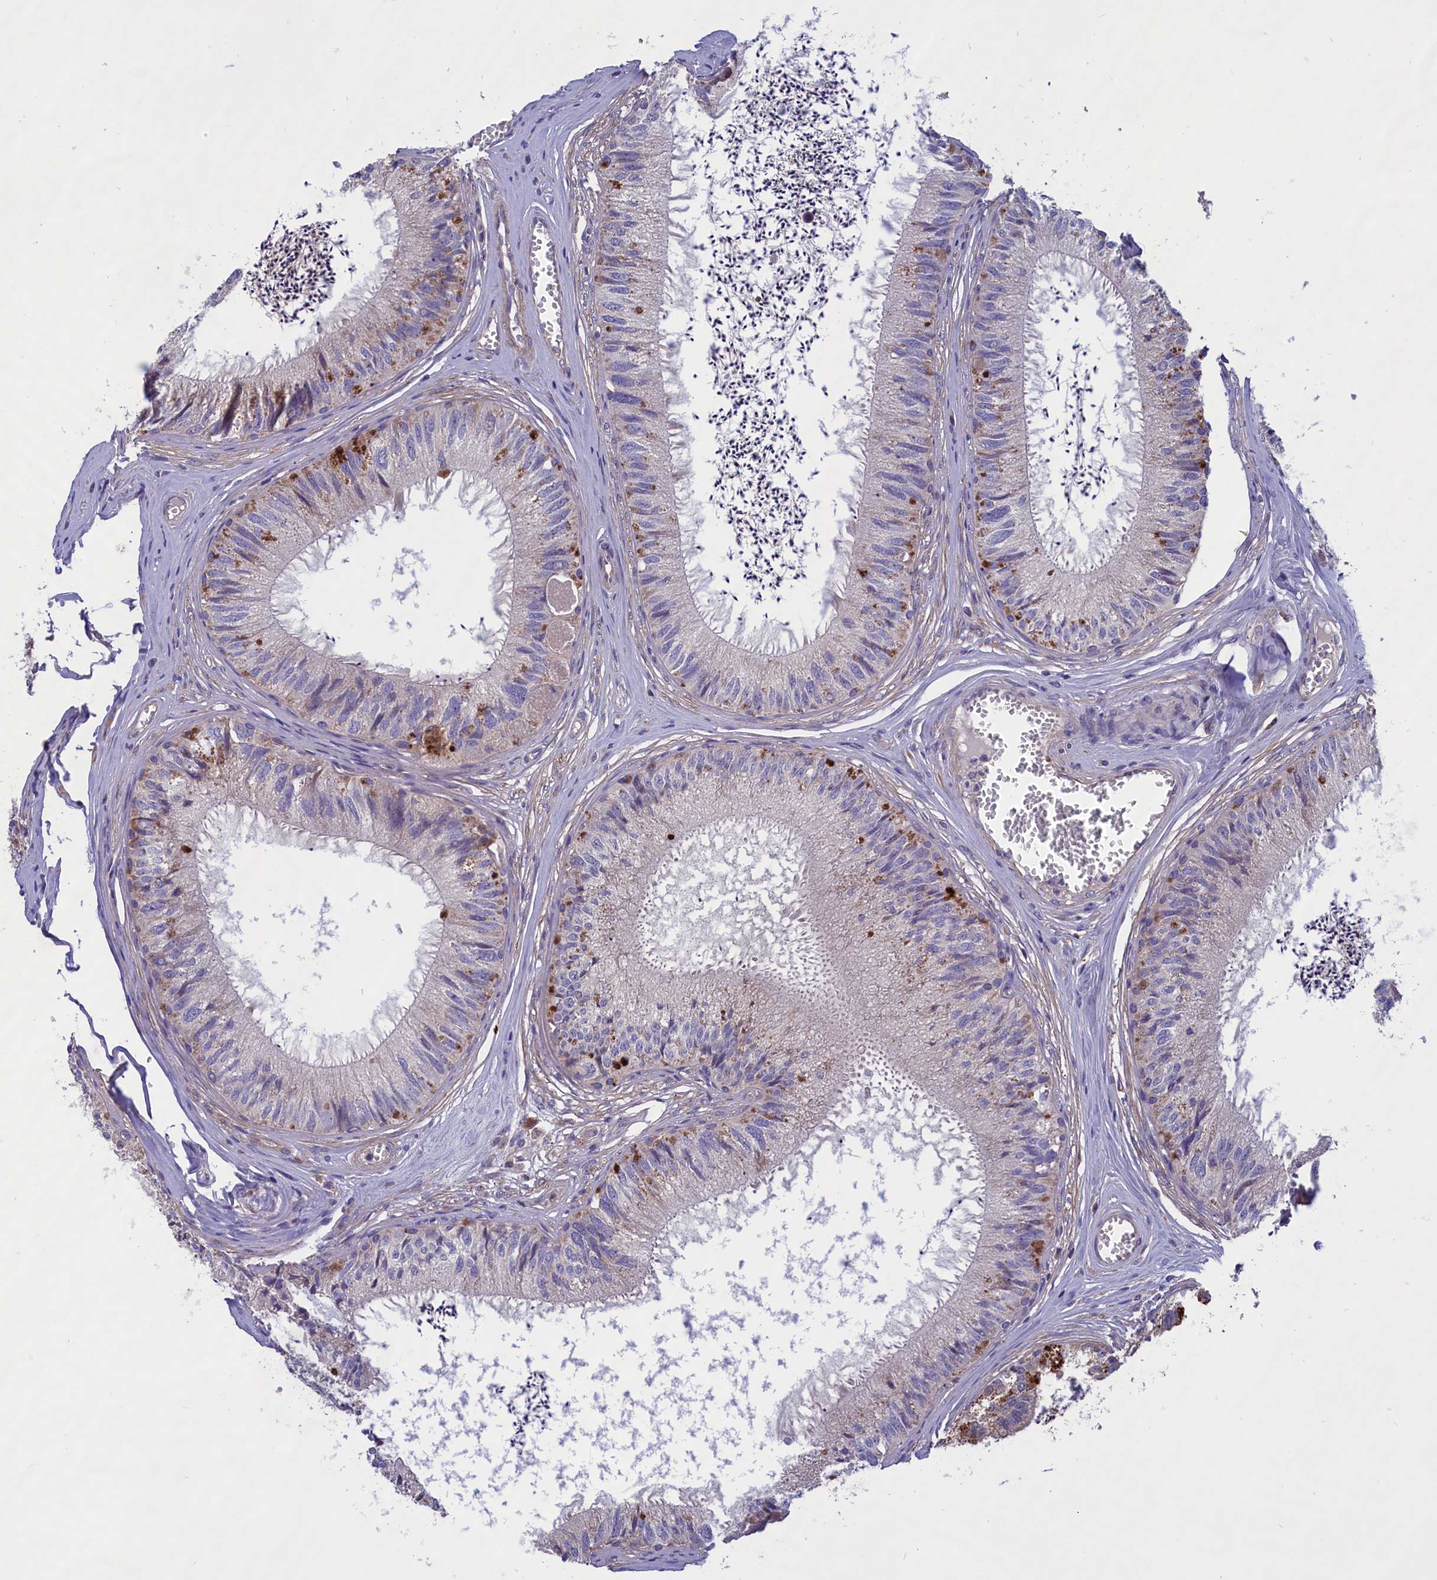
{"staining": {"intensity": "moderate", "quantity": "<25%", "location": "cytoplasmic/membranous"}, "tissue": "epididymis", "cell_type": "Glandular cells", "image_type": "normal", "snomed": [{"axis": "morphology", "description": "Normal tissue, NOS"}, {"axis": "topography", "description": "Epididymis"}], "caption": "High-power microscopy captured an immunohistochemistry (IHC) image of unremarkable epididymis, revealing moderate cytoplasmic/membranous expression in about <25% of glandular cells.", "gene": "AMDHD2", "patient": {"sex": "male", "age": 79}}